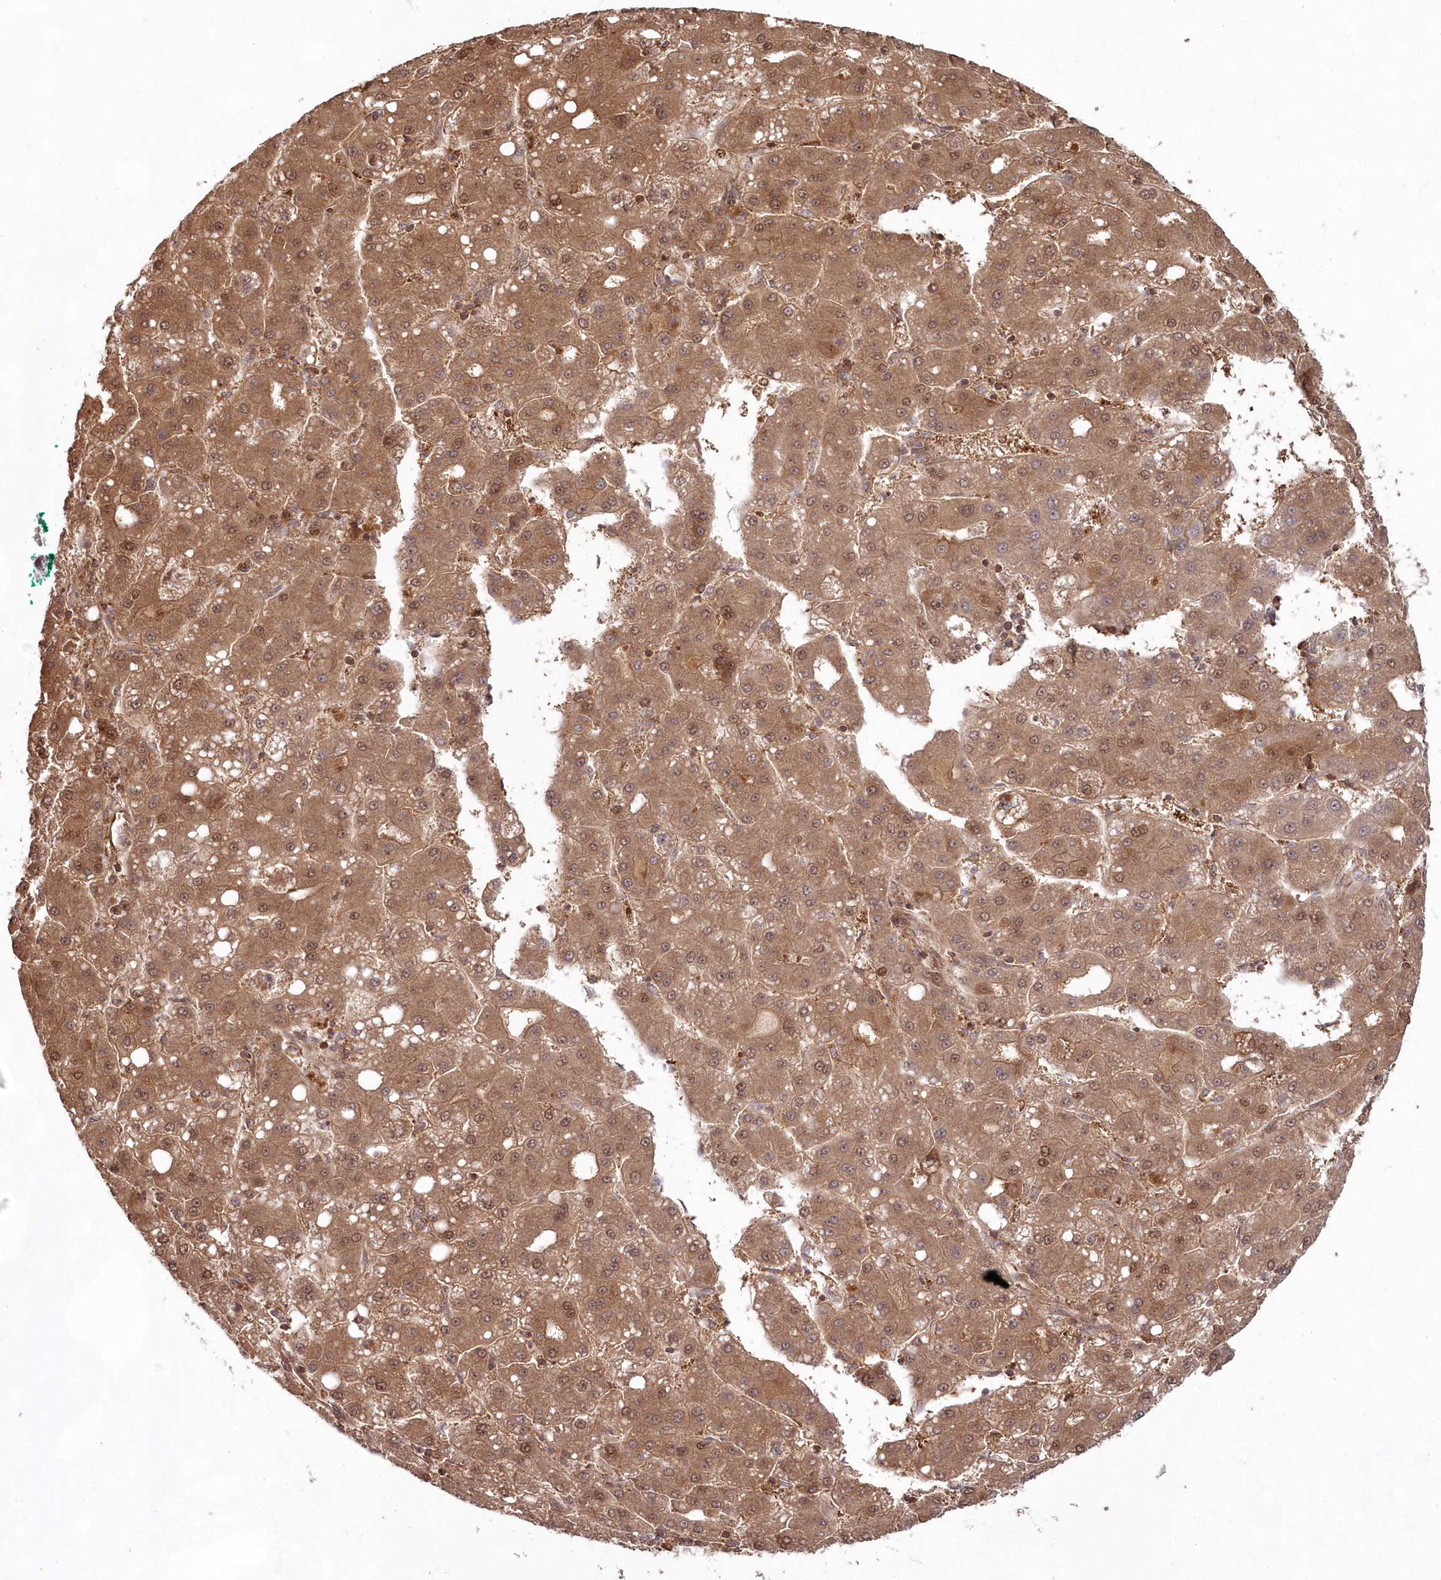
{"staining": {"intensity": "moderate", "quantity": ">75%", "location": "cytoplasmic/membranous,nuclear"}, "tissue": "liver cancer", "cell_type": "Tumor cells", "image_type": "cancer", "snomed": [{"axis": "morphology", "description": "Carcinoma, Hepatocellular, NOS"}, {"axis": "topography", "description": "Liver"}], "caption": "The photomicrograph shows a brown stain indicating the presence of a protein in the cytoplasmic/membranous and nuclear of tumor cells in liver cancer. Nuclei are stained in blue.", "gene": "IMPA1", "patient": {"sex": "male", "age": 65}}